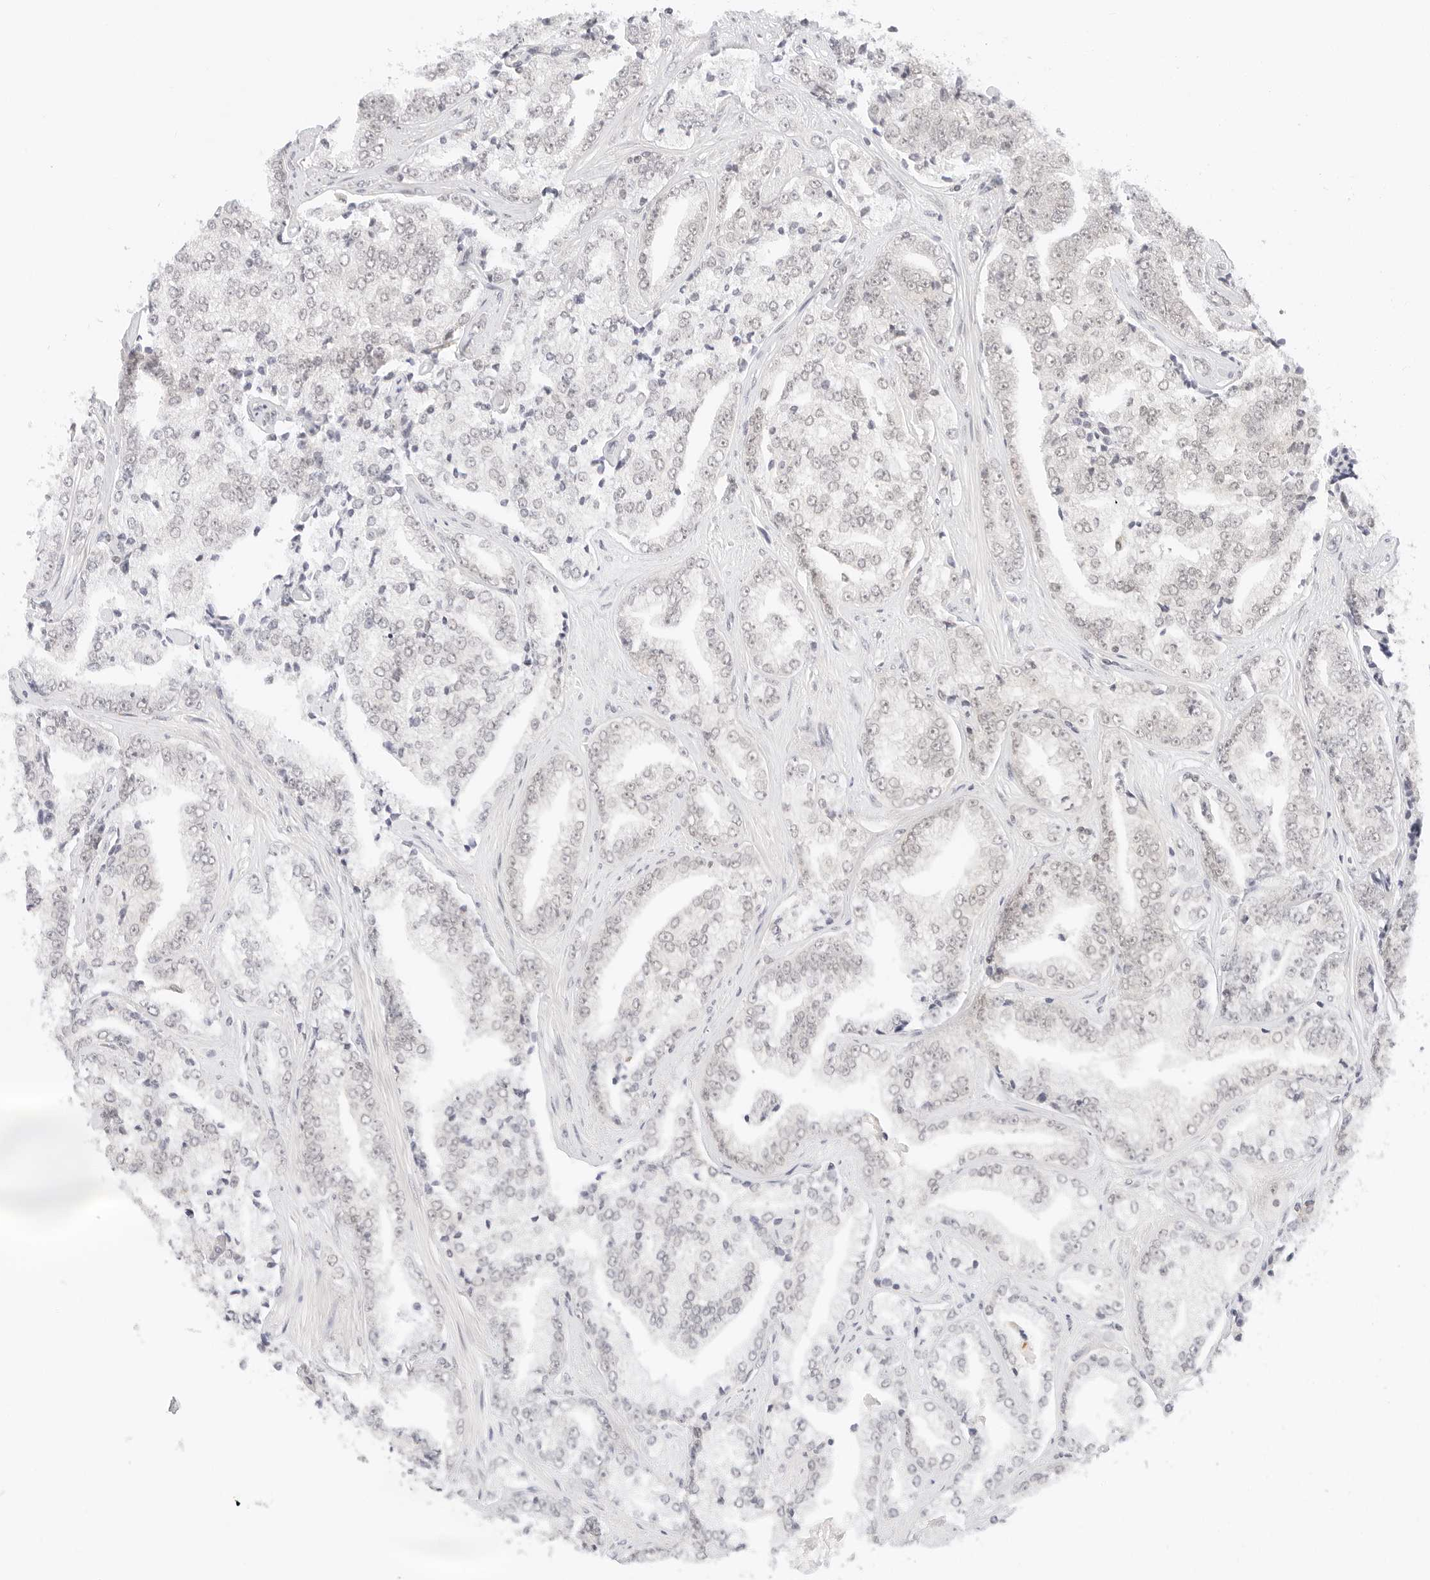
{"staining": {"intensity": "negative", "quantity": "none", "location": "none"}, "tissue": "prostate cancer", "cell_type": "Tumor cells", "image_type": "cancer", "snomed": [{"axis": "morphology", "description": "Adenocarcinoma, High grade"}, {"axis": "topography", "description": "Prostate"}], "caption": "Tumor cells are negative for brown protein staining in prostate cancer.", "gene": "POLR3C", "patient": {"sex": "male", "age": 71}}